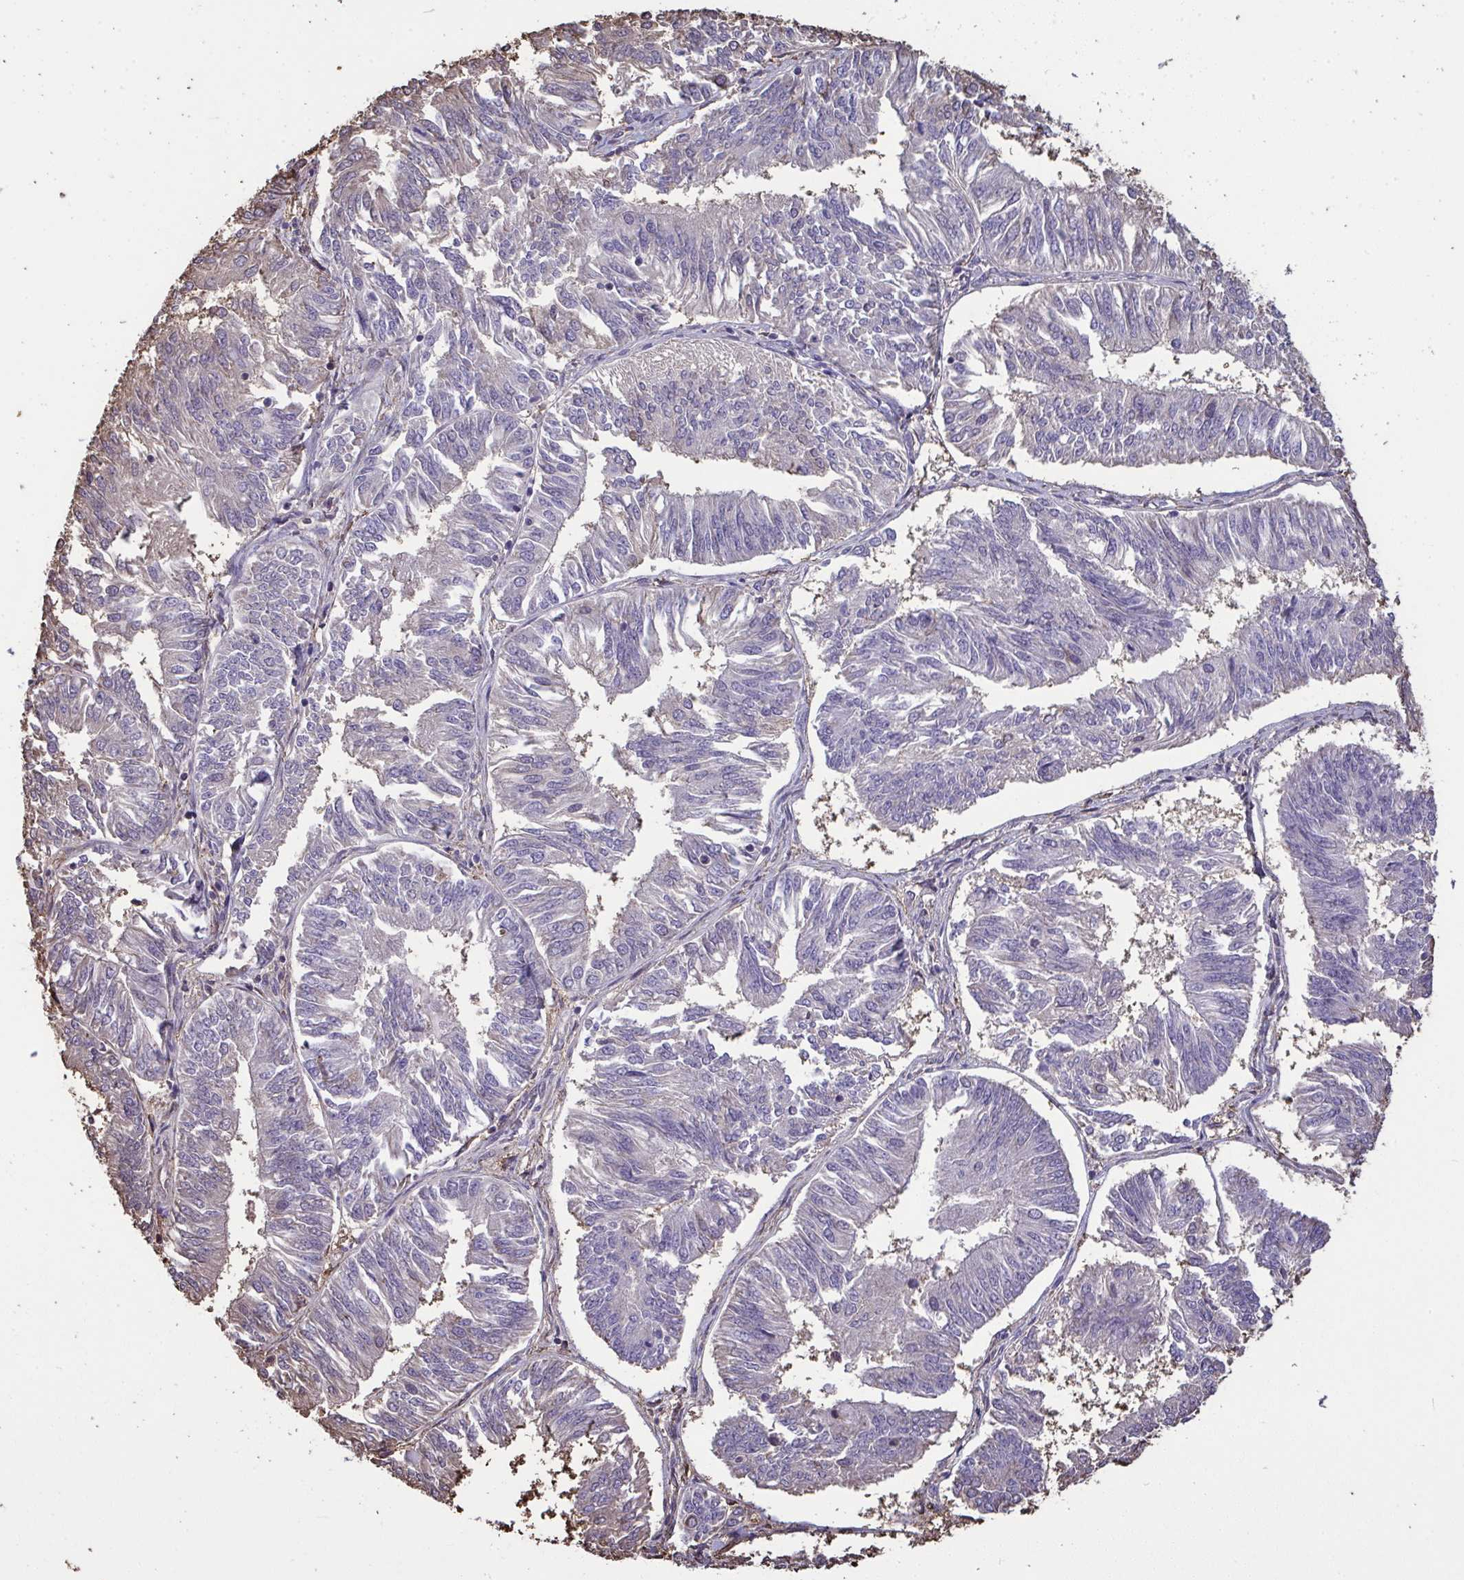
{"staining": {"intensity": "negative", "quantity": "none", "location": "none"}, "tissue": "endometrial cancer", "cell_type": "Tumor cells", "image_type": "cancer", "snomed": [{"axis": "morphology", "description": "Adenocarcinoma, NOS"}, {"axis": "topography", "description": "Endometrium"}], "caption": "The image reveals no significant positivity in tumor cells of endometrial cancer (adenocarcinoma).", "gene": "ANXA5", "patient": {"sex": "female", "age": 58}}